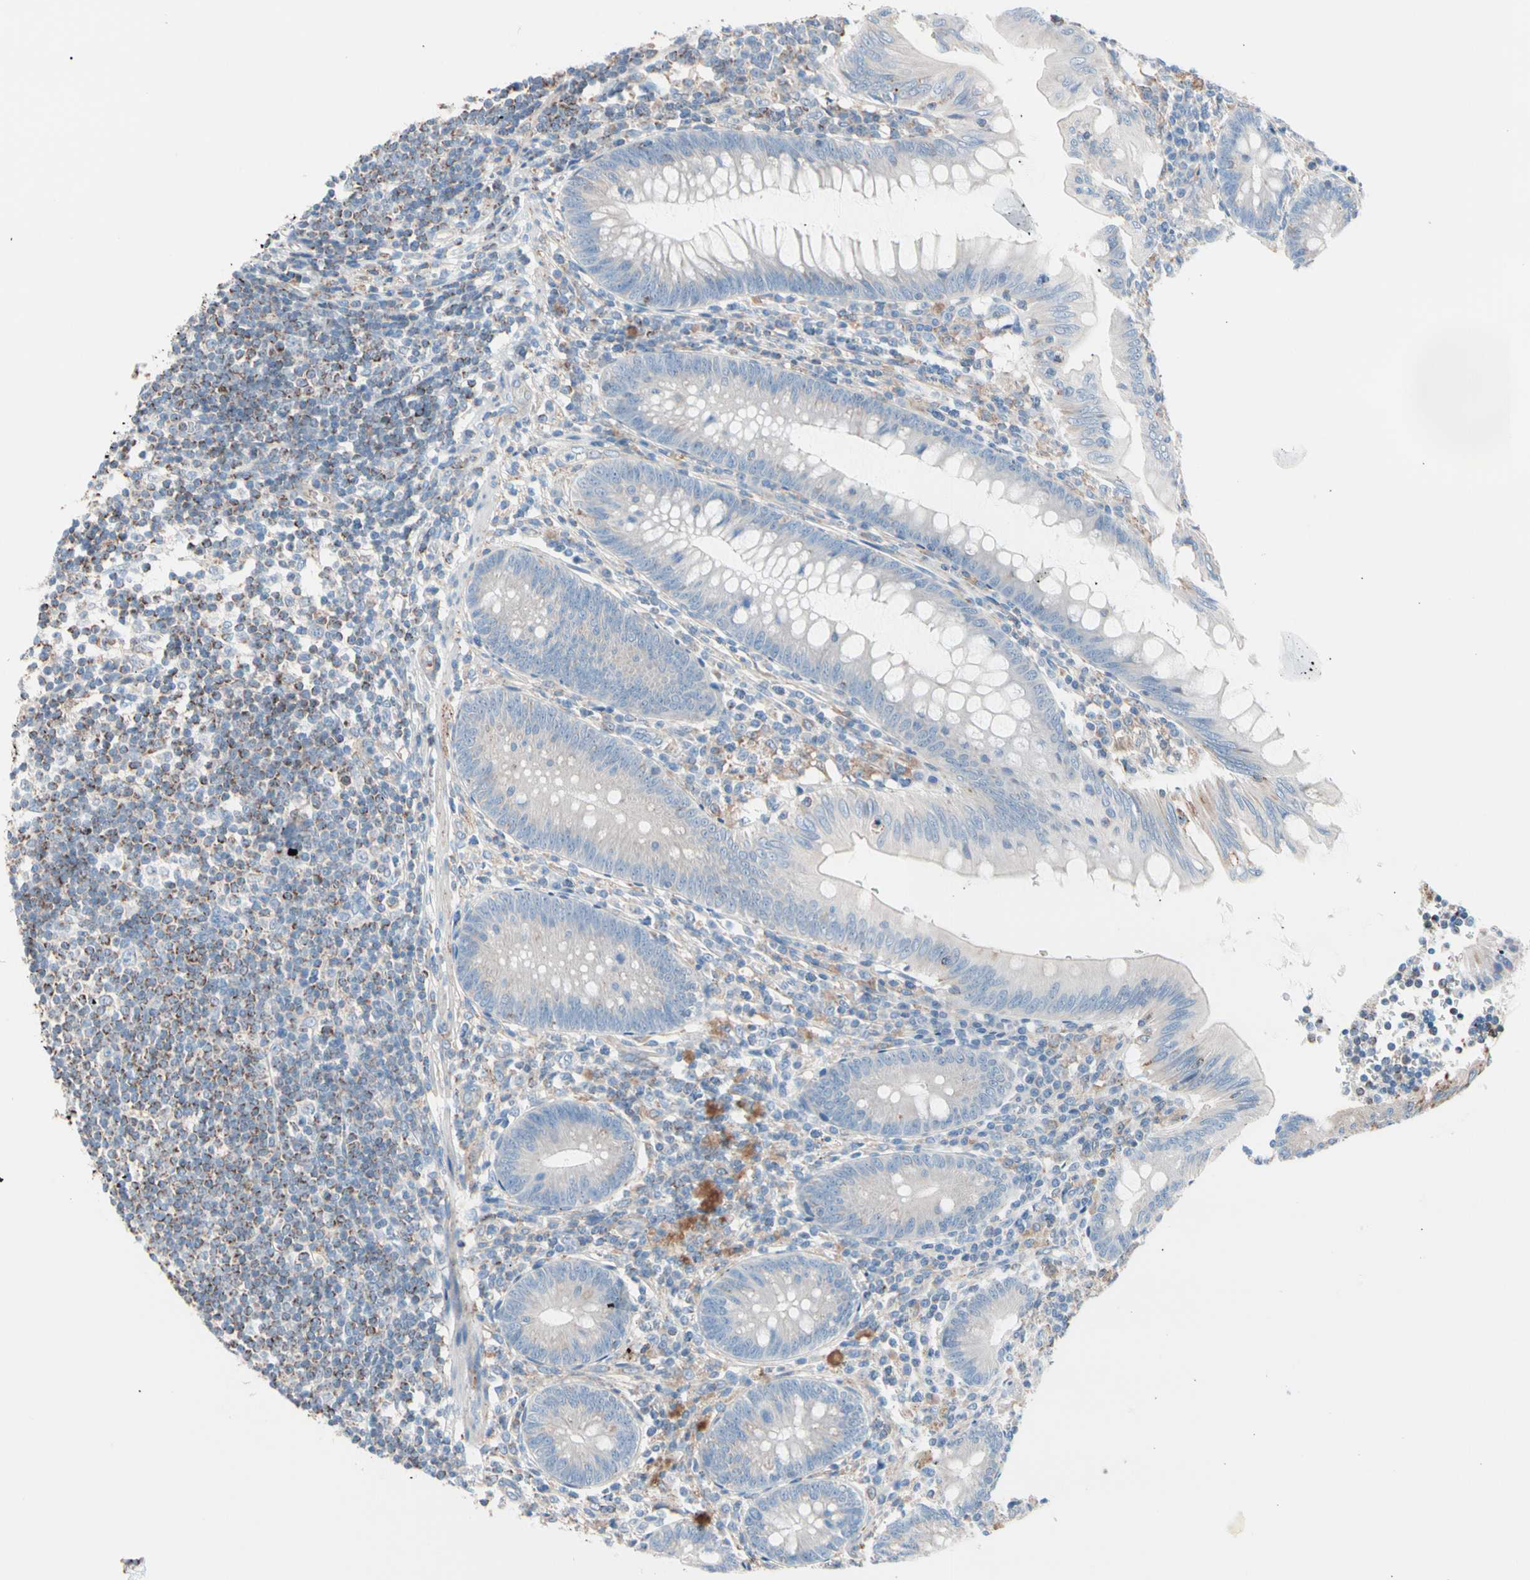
{"staining": {"intensity": "negative", "quantity": "none", "location": "none"}, "tissue": "appendix", "cell_type": "Glandular cells", "image_type": "normal", "snomed": [{"axis": "morphology", "description": "Normal tissue, NOS"}, {"axis": "morphology", "description": "Inflammation, NOS"}, {"axis": "topography", "description": "Appendix"}], "caption": "Immunohistochemistry micrograph of normal appendix: human appendix stained with DAB (3,3'-diaminobenzidine) reveals no significant protein positivity in glandular cells. (Stains: DAB (3,3'-diaminobenzidine) immunohistochemistry (IHC) with hematoxylin counter stain, Microscopy: brightfield microscopy at high magnification).", "gene": "HK1", "patient": {"sex": "male", "age": 46}}